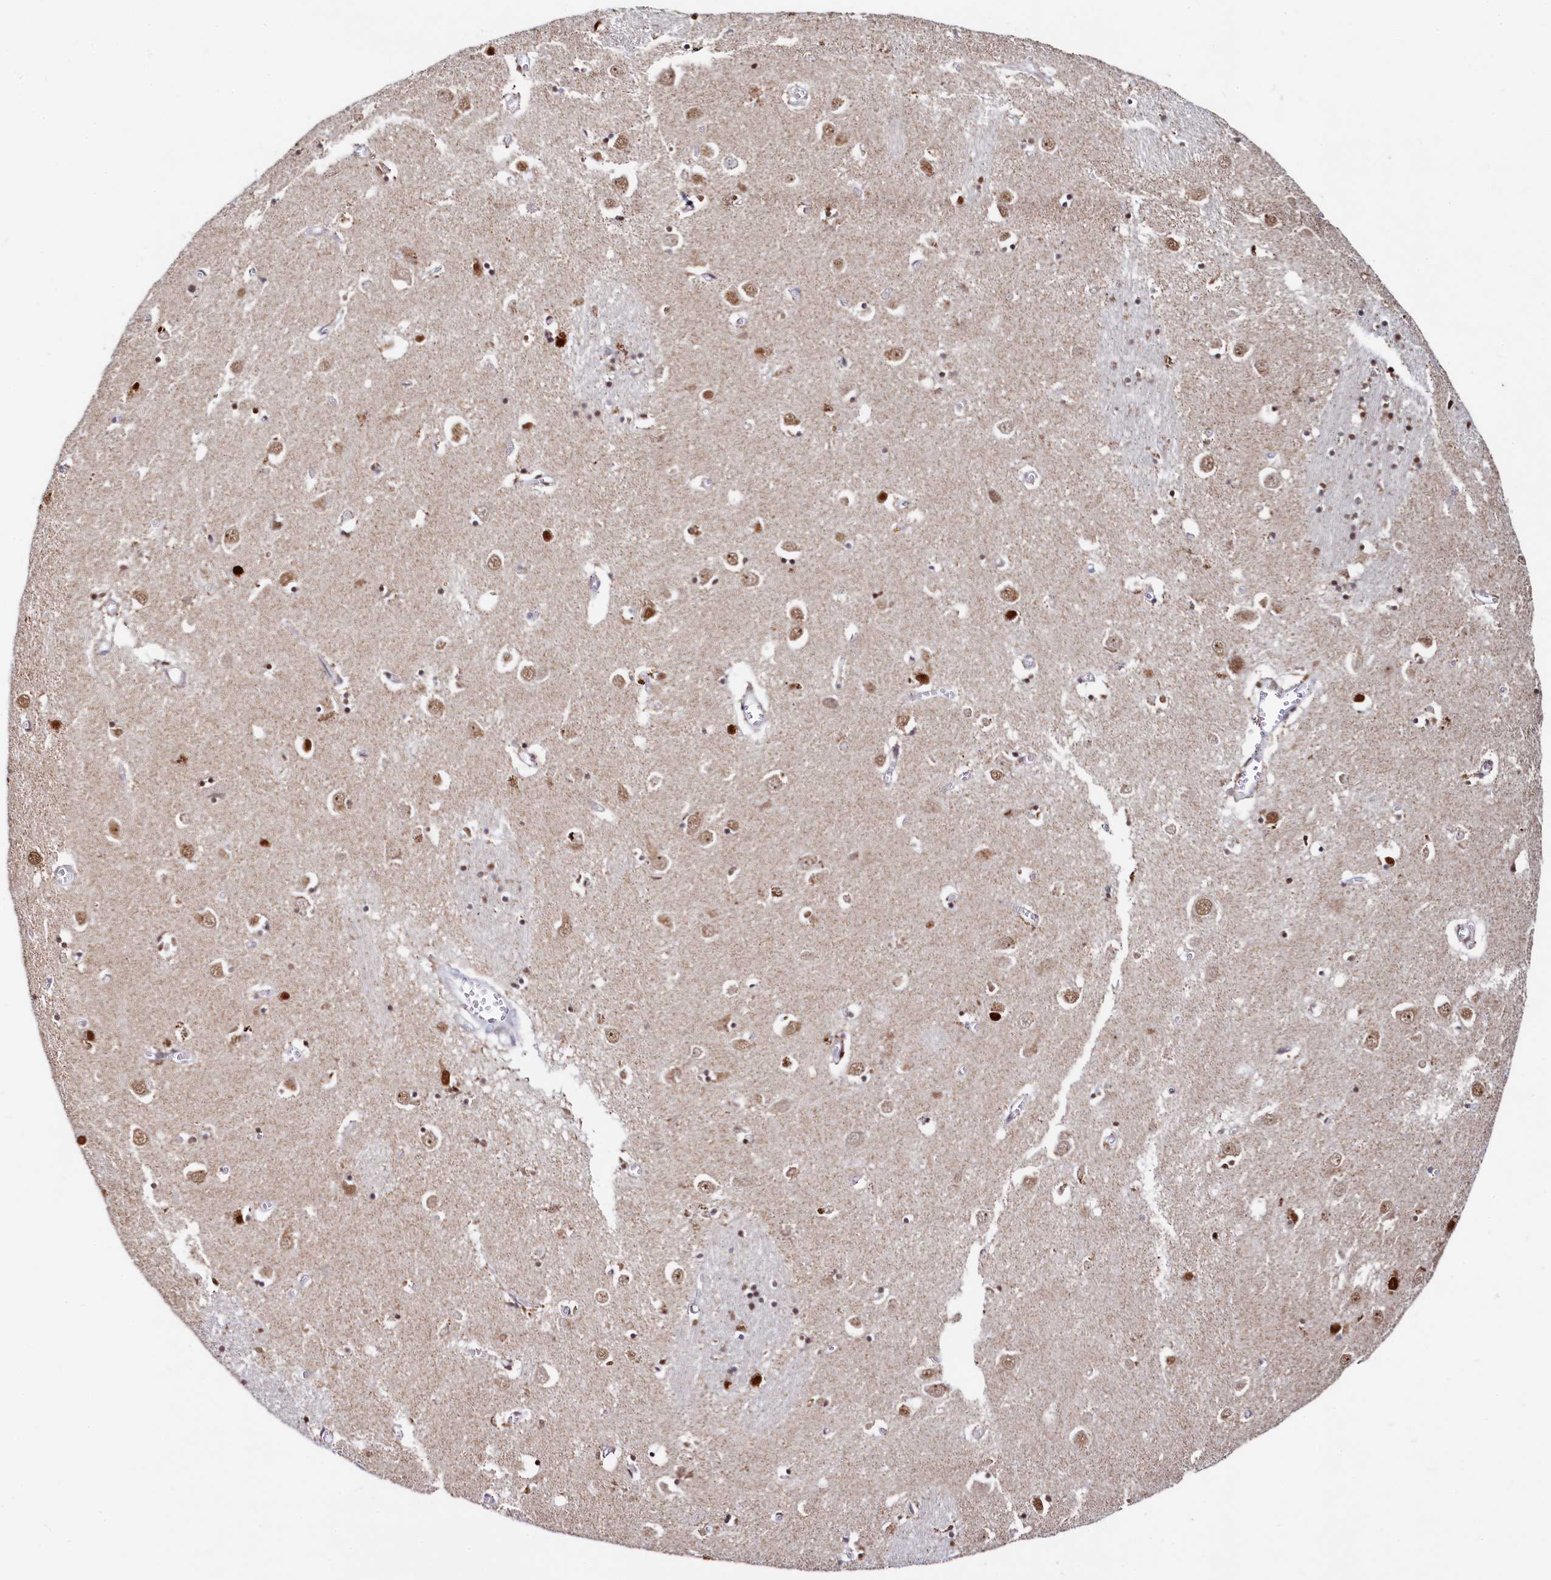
{"staining": {"intensity": "moderate", "quantity": "<25%", "location": "nuclear"}, "tissue": "caudate", "cell_type": "Glial cells", "image_type": "normal", "snomed": [{"axis": "morphology", "description": "Normal tissue, NOS"}, {"axis": "topography", "description": "Lateral ventricle wall"}], "caption": "This histopathology image displays IHC staining of benign caudate, with low moderate nuclear staining in about <25% of glial cells.", "gene": "HDGFL3", "patient": {"sex": "male", "age": 70}}